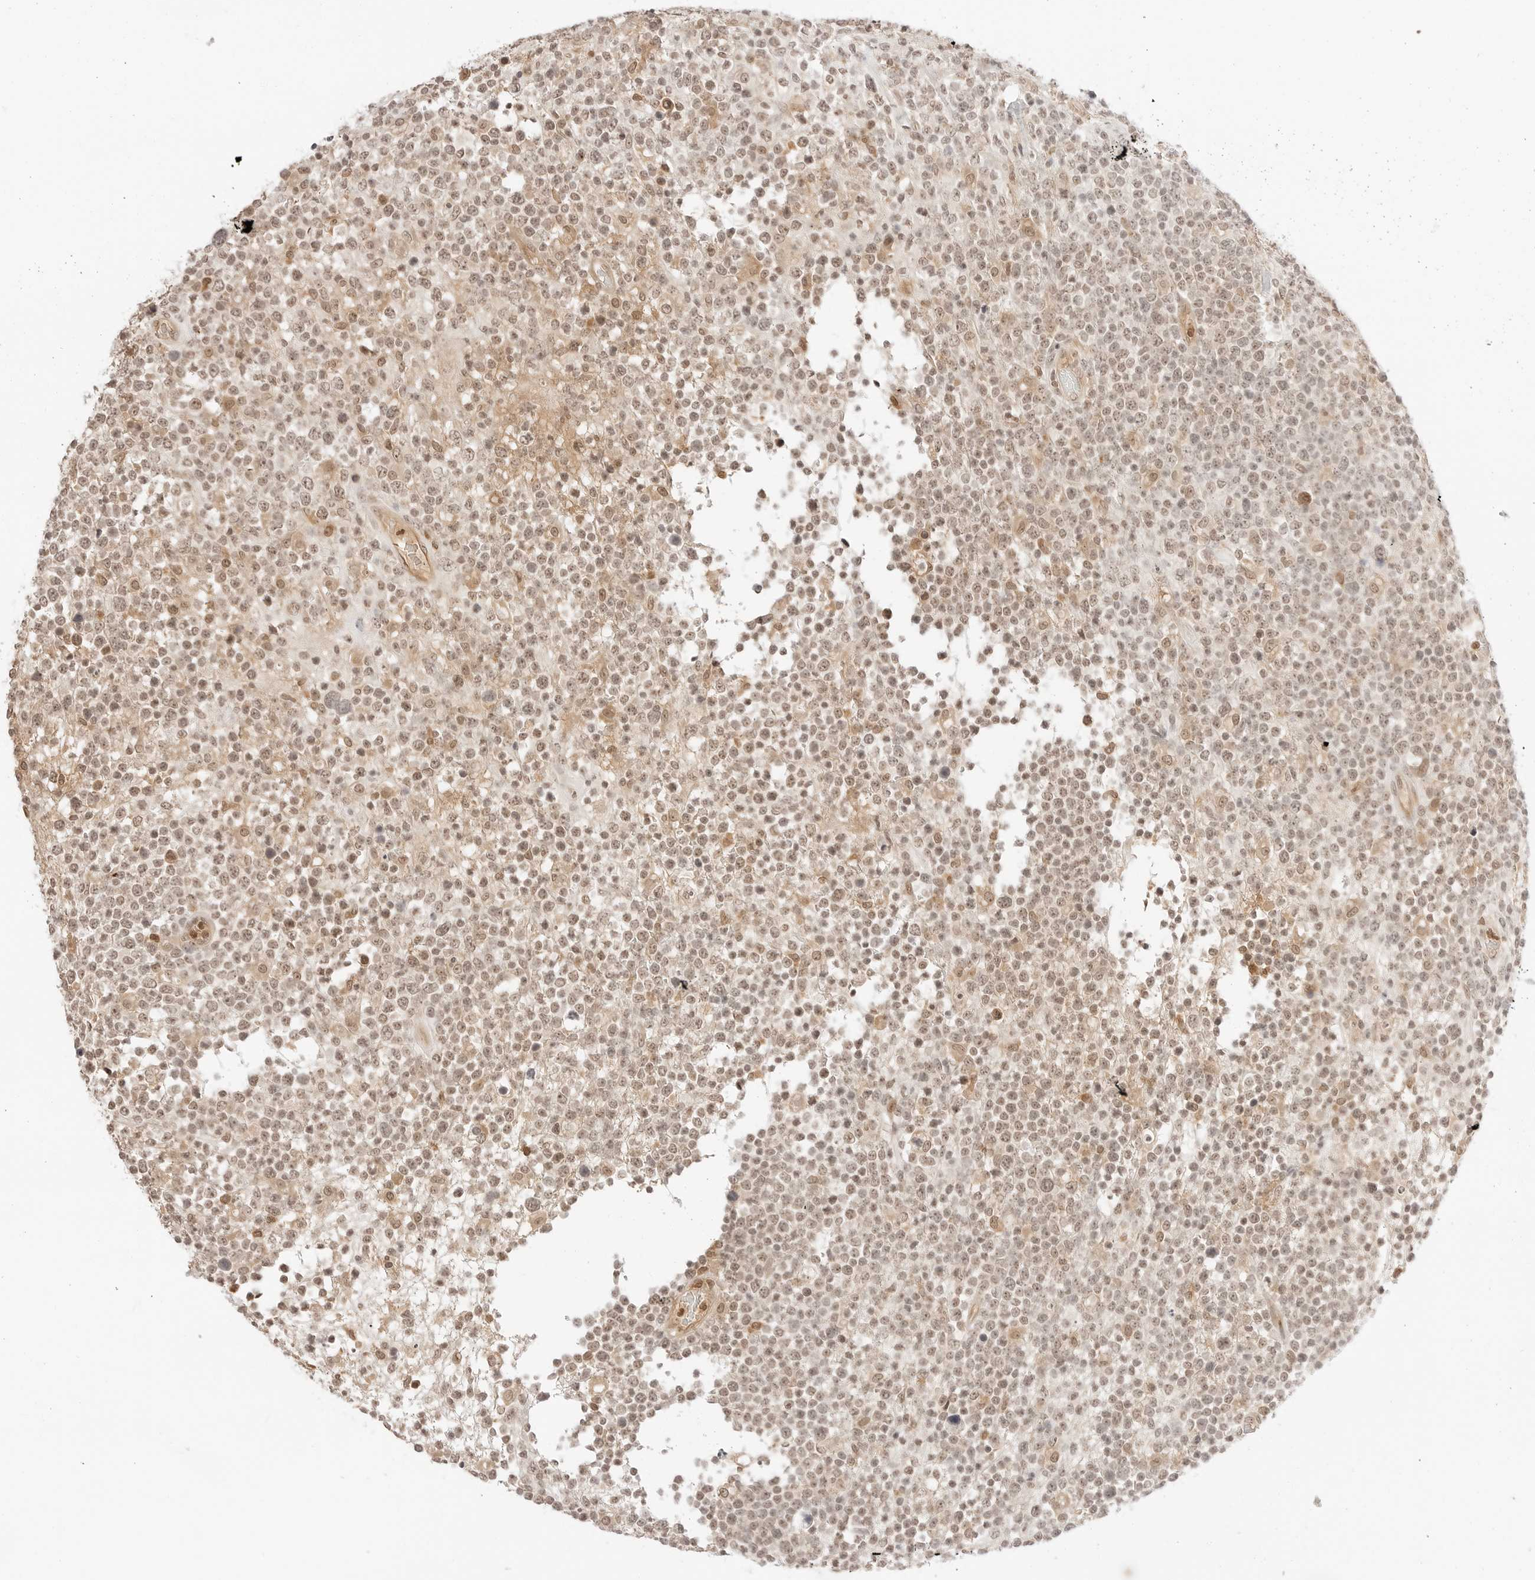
{"staining": {"intensity": "moderate", "quantity": ">75%", "location": "nuclear"}, "tissue": "lymphoma", "cell_type": "Tumor cells", "image_type": "cancer", "snomed": [{"axis": "morphology", "description": "Malignant lymphoma, non-Hodgkin's type, High grade"}, {"axis": "topography", "description": "Colon"}], "caption": "Brown immunohistochemical staining in human lymphoma demonstrates moderate nuclear positivity in about >75% of tumor cells.", "gene": "RPS6KL1", "patient": {"sex": "female", "age": 53}}